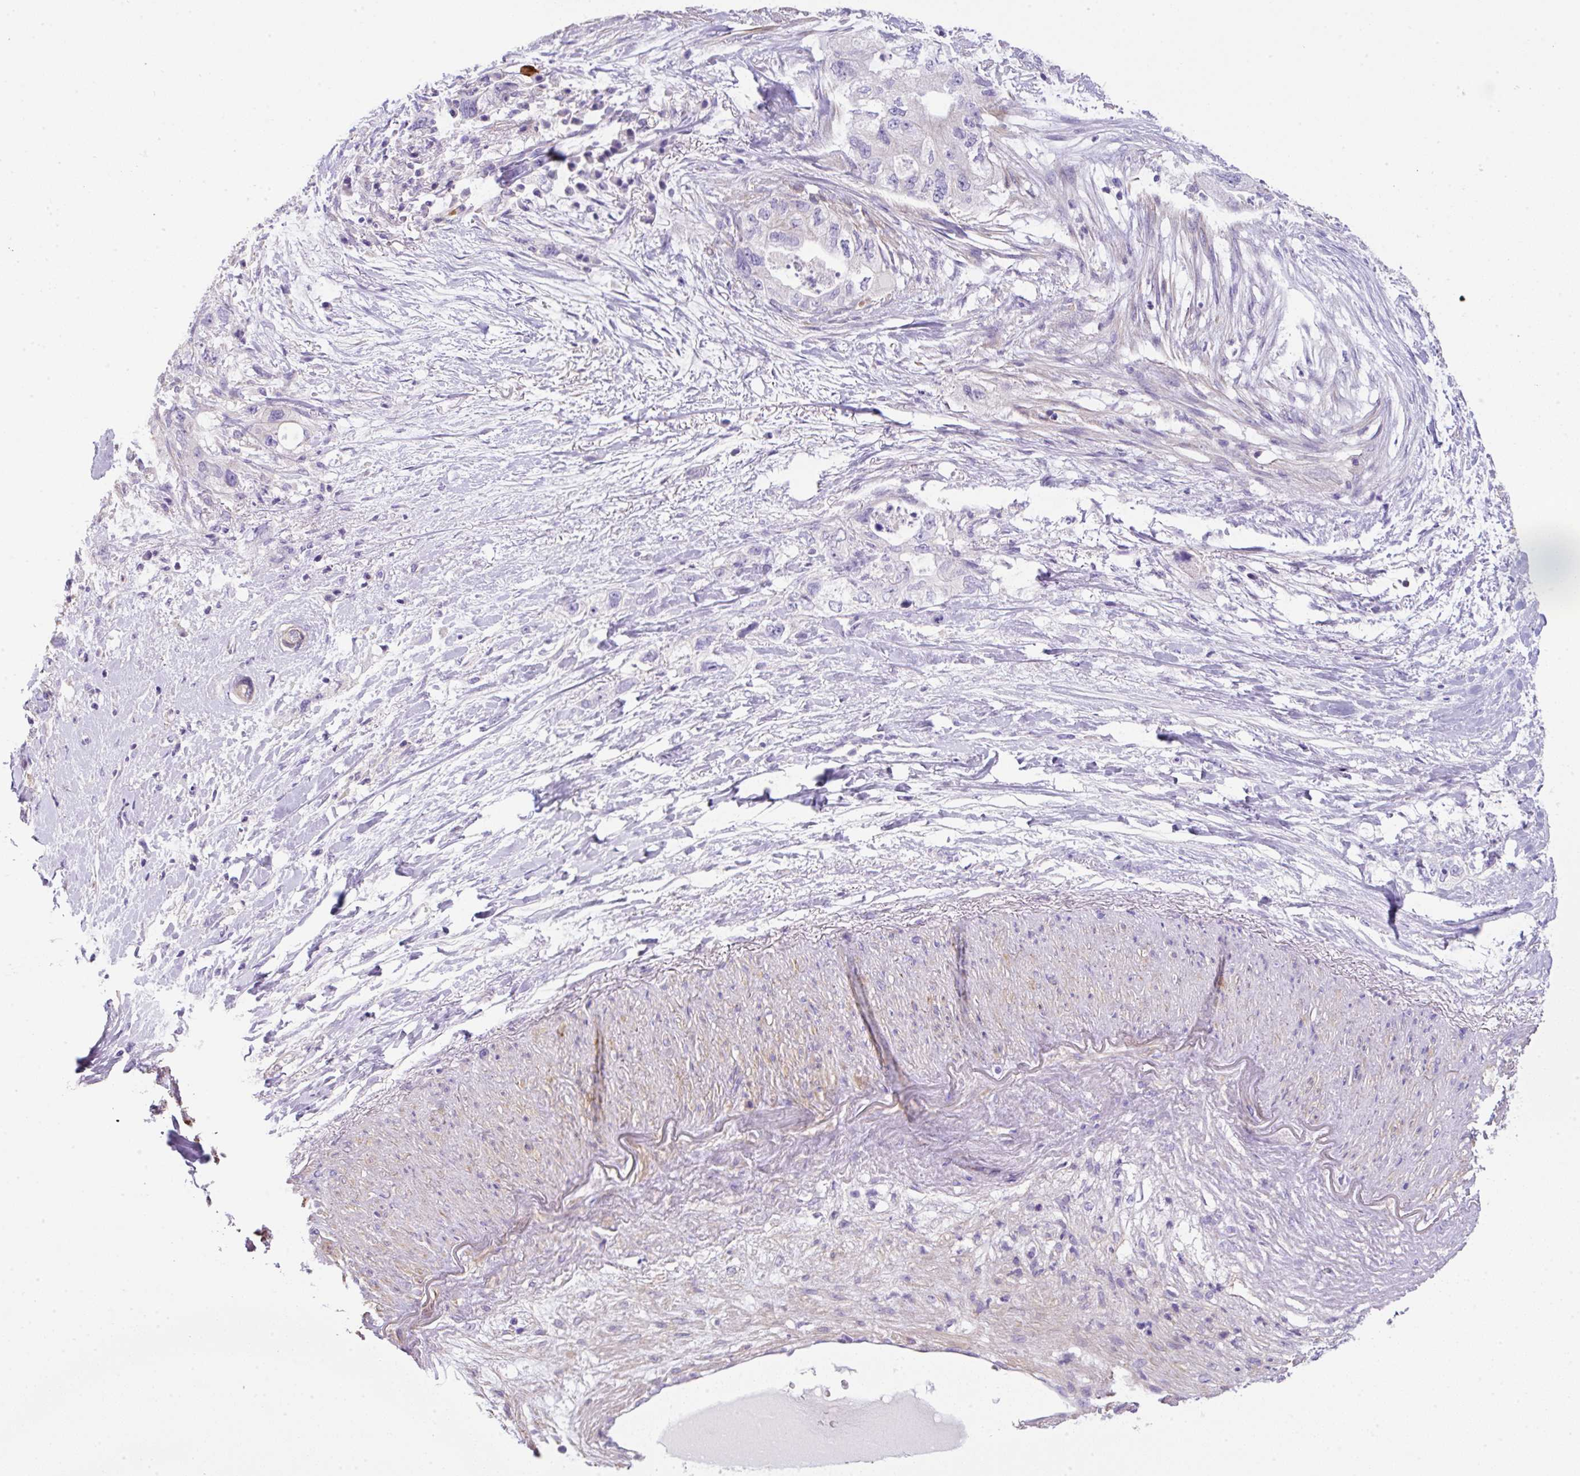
{"staining": {"intensity": "negative", "quantity": "none", "location": "none"}, "tissue": "pancreatic cancer", "cell_type": "Tumor cells", "image_type": "cancer", "snomed": [{"axis": "morphology", "description": "Adenocarcinoma, NOS"}, {"axis": "topography", "description": "Pancreas"}], "caption": "A photomicrograph of human pancreatic cancer (adenocarcinoma) is negative for staining in tumor cells.", "gene": "NPTN", "patient": {"sex": "female", "age": 73}}